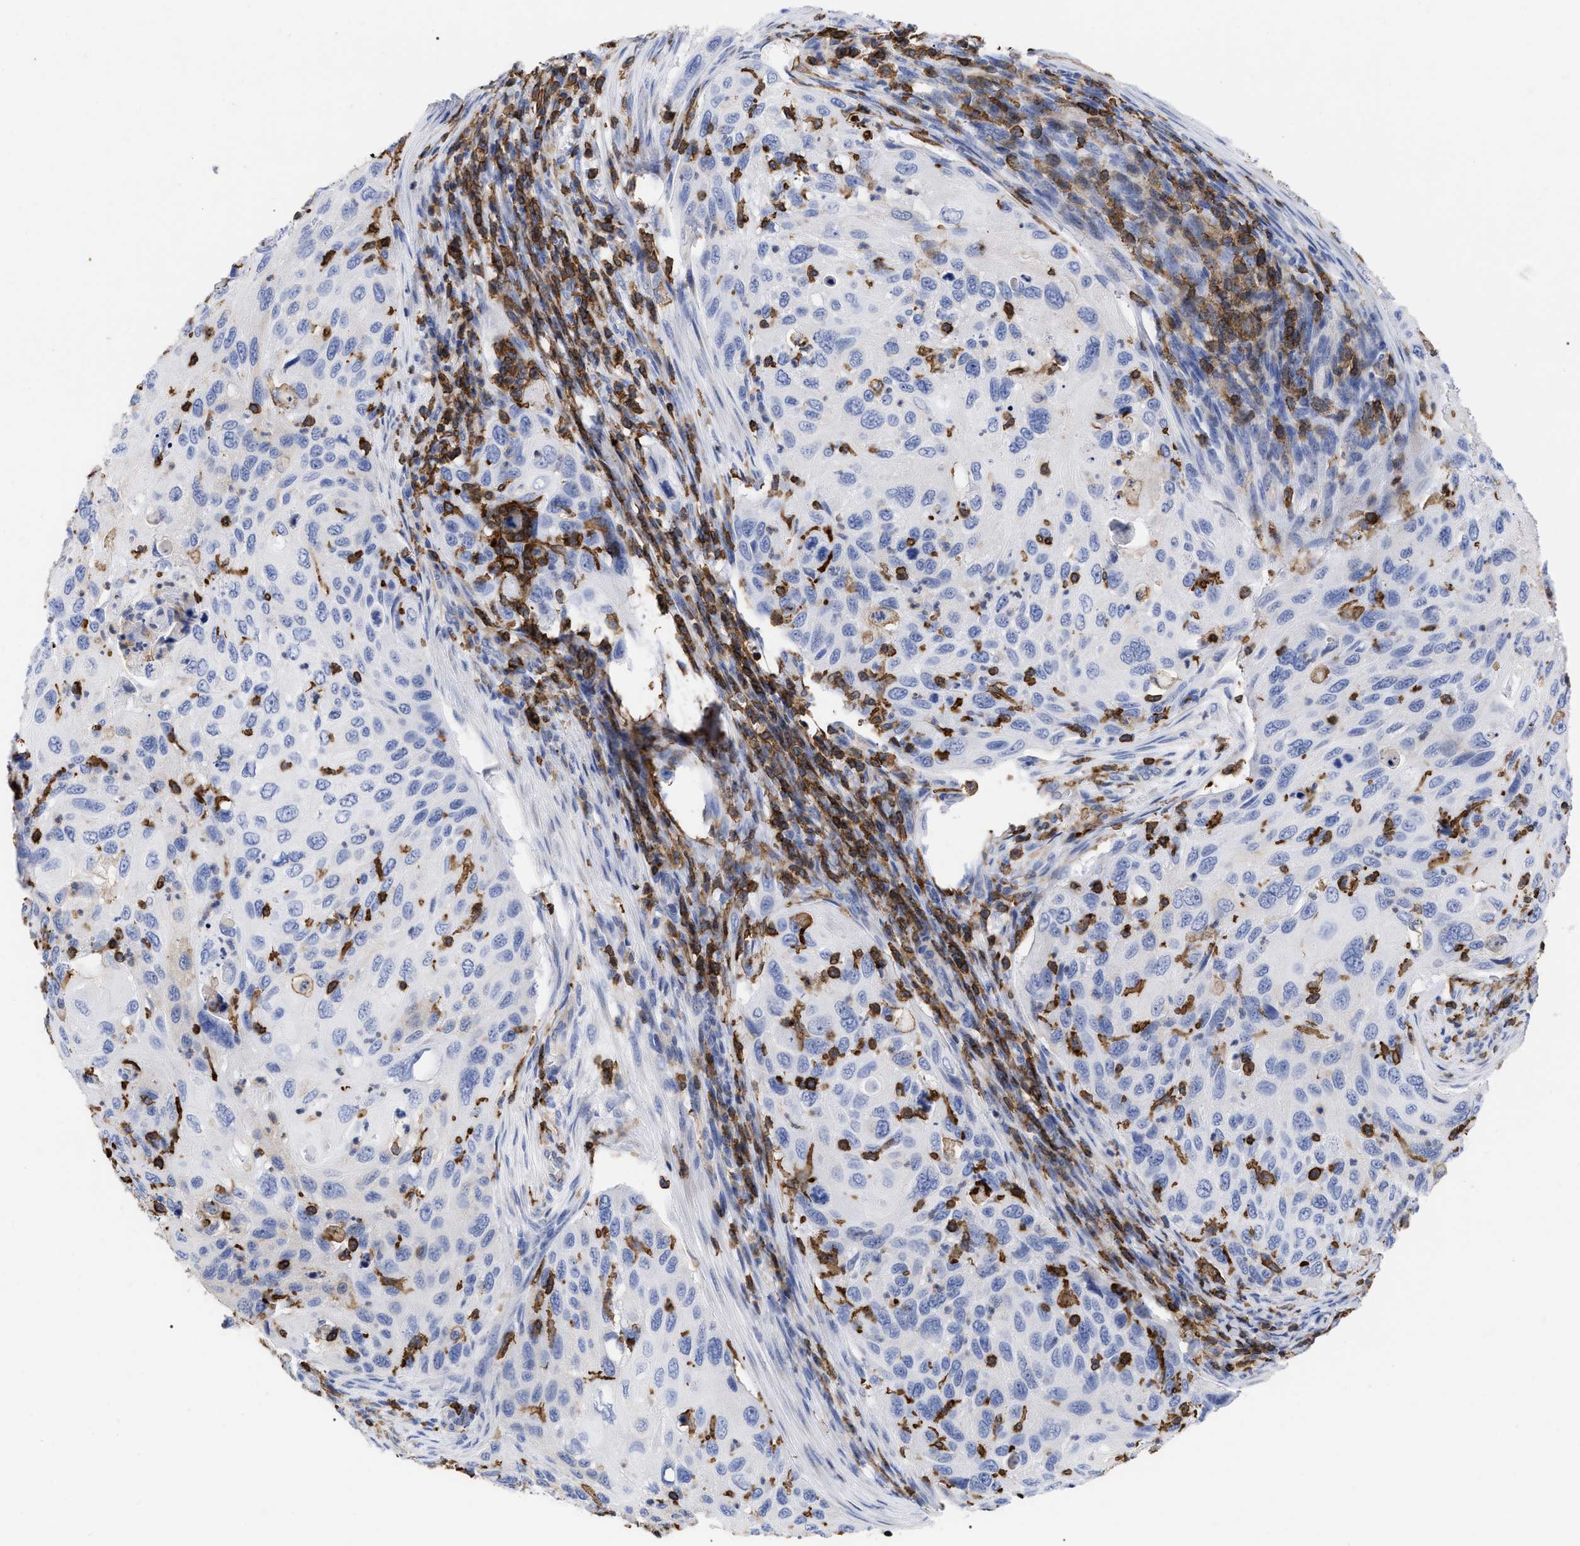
{"staining": {"intensity": "negative", "quantity": "none", "location": "none"}, "tissue": "cervical cancer", "cell_type": "Tumor cells", "image_type": "cancer", "snomed": [{"axis": "morphology", "description": "Squamous cell carcinoma, NOS"}, {"axis": "topography", "description": "Cervix"}], "caption": "This is a micrograph of IHC staining of cervical cancer, which shows no positivity in tumor cells. (Stains: DAB (3,3'-diaminobenzidine) immunohistochemistry with hematoxylin counter stain, Microscopy: brightfield microscopy at high magnification).", "gene": "HCLS1", "patient": {"sex": "female", "age": 70}}